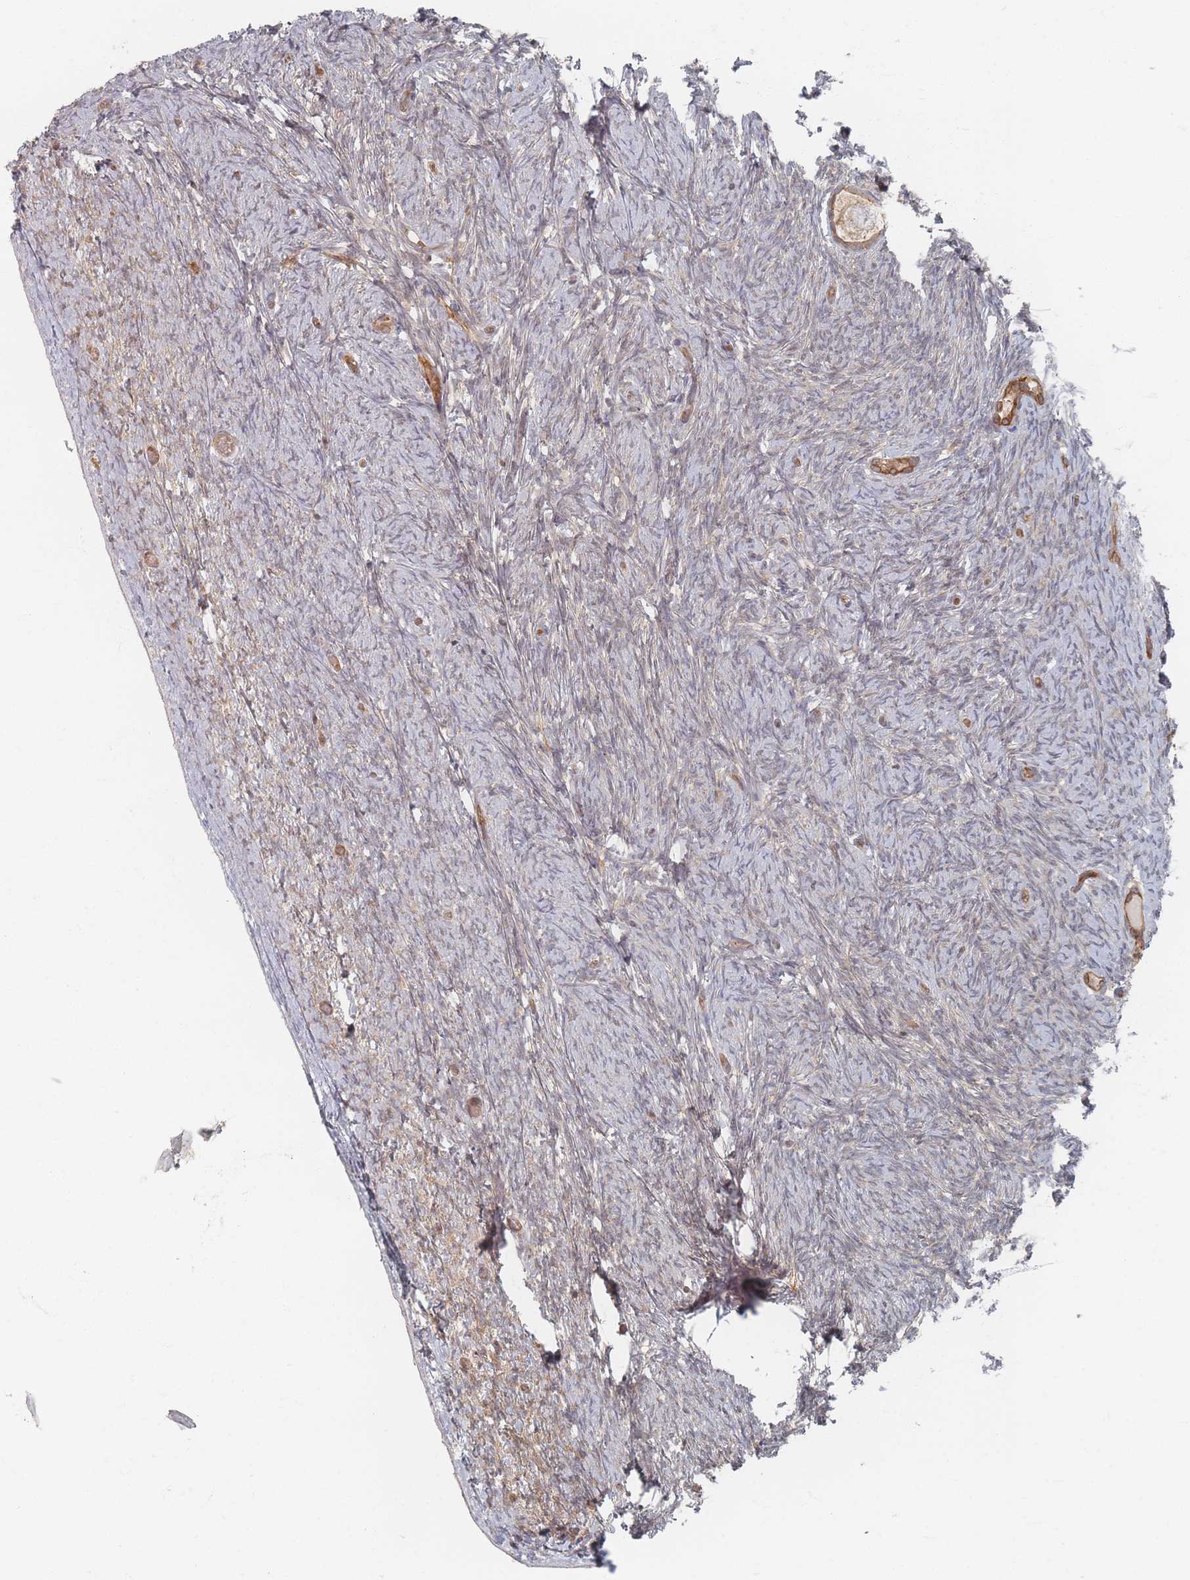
{"staining": {"intensity": "weak", "quantity": ">75%", "location": "cytoplasmic/membranous"}, "tissue": "ovary", "cell_type": "Follicle cells", "image_type": "normal", "snomed": [{"axis": "morphology", "description": "Normal tissue, NOS"}, {"axis": "topography", "description": "Ovary"}], "caption": "Protein staining of unremarkable ovary displays weak cytoplasmic/membranous positivity in approximately >75% of follicle cells.", "gene": "PSMD9", "patient": {"sex": "female", "age": 44}}